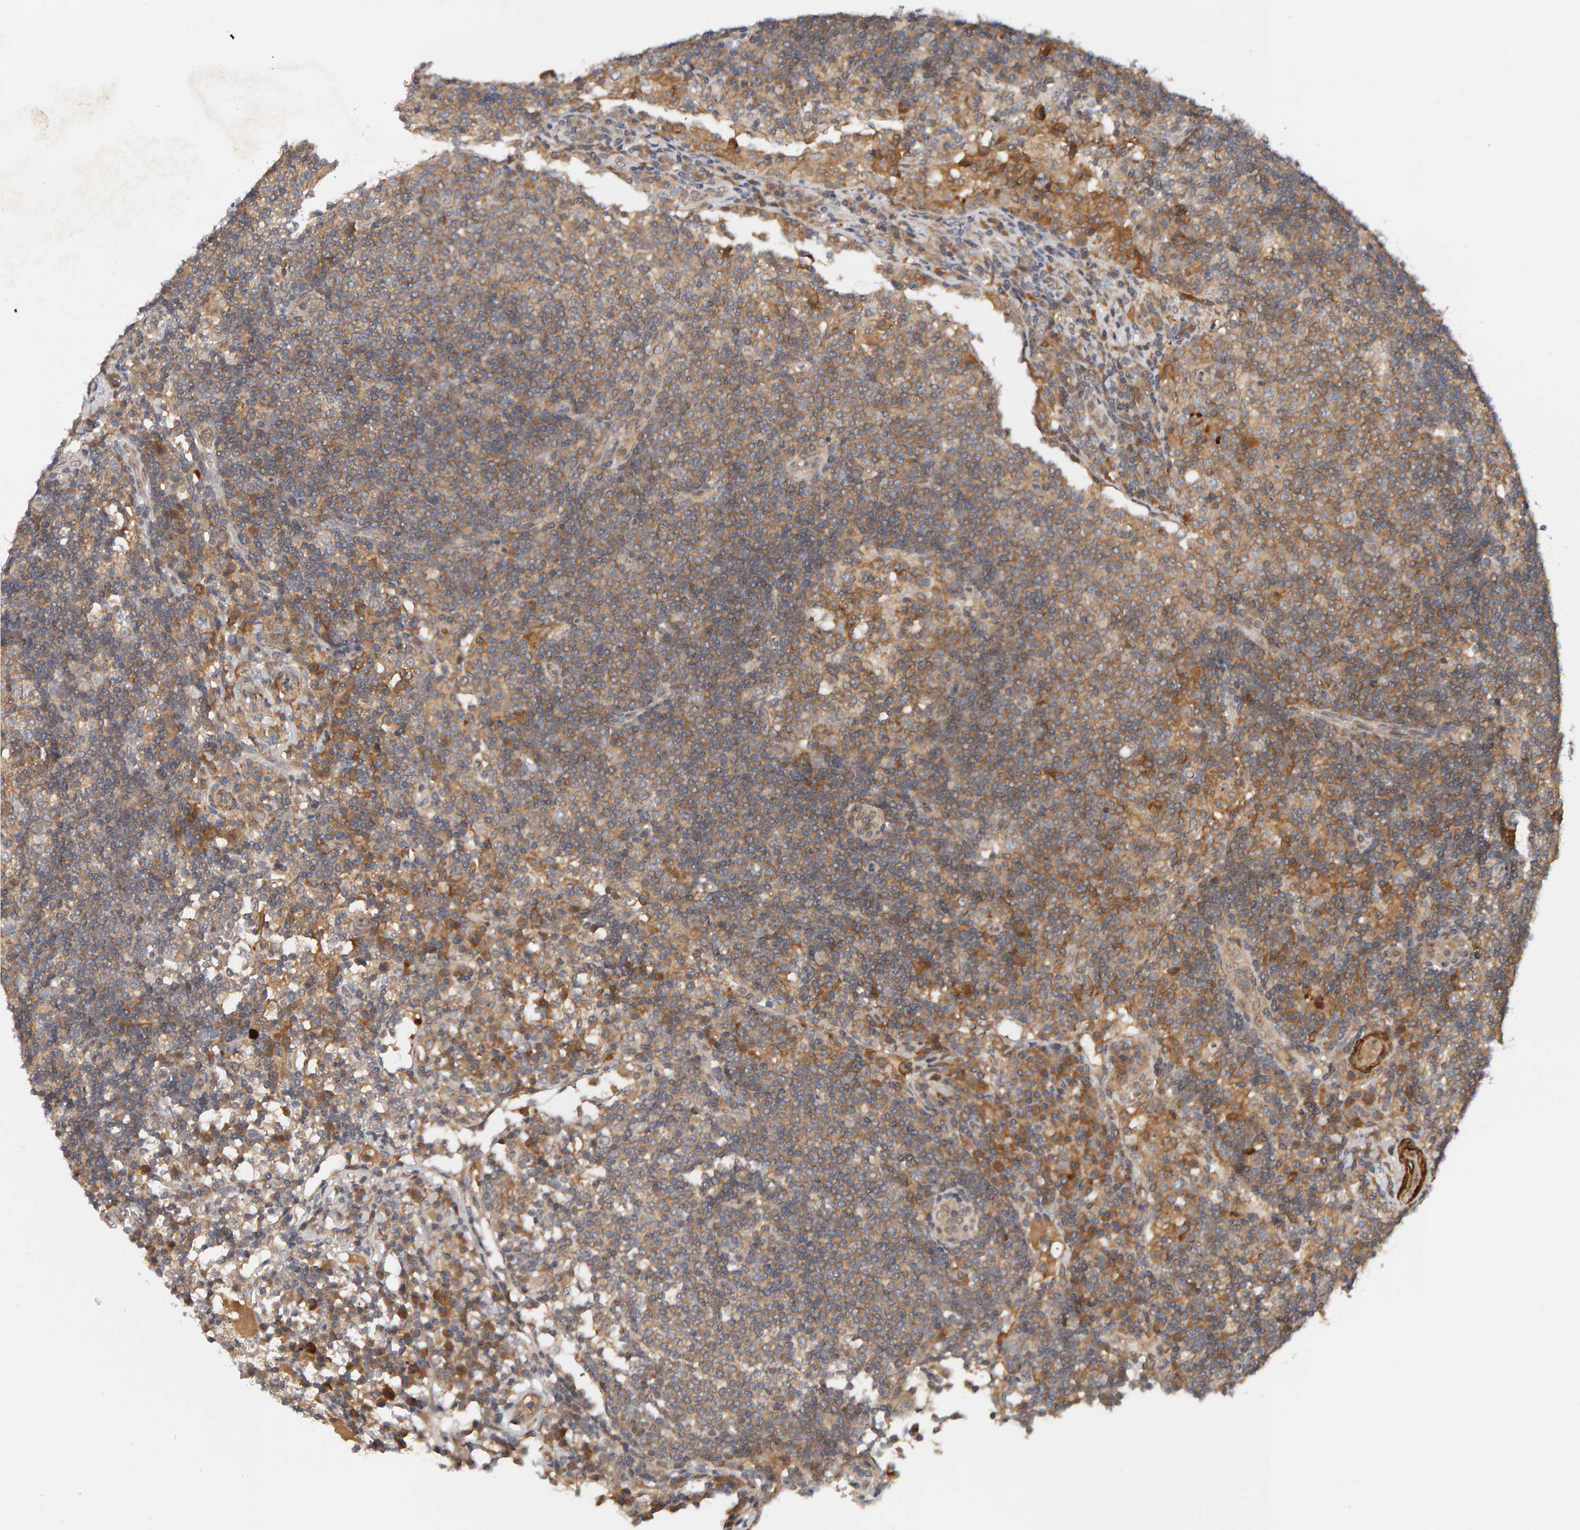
{"staining": {"intensity": "moderate", "quantity": ">75%", "location": "cytoplasmic/membranous"}, "tissue": "lymph node", "cell_type": "Germinal center cells", "image_type": "normal", "snomed": [{"axis": "morphology", "description": "Normal tissue, NOS"}, {"axis": "topography", "description": "Lymph node"}], "caption": "Protein staining of normal lymph node displays moderate cytoplasmic/membranous positivity in approximately >75% of germinal center cells.", "gene": "NUDCD1", "patient": {"sex": "female", "age": 53}}